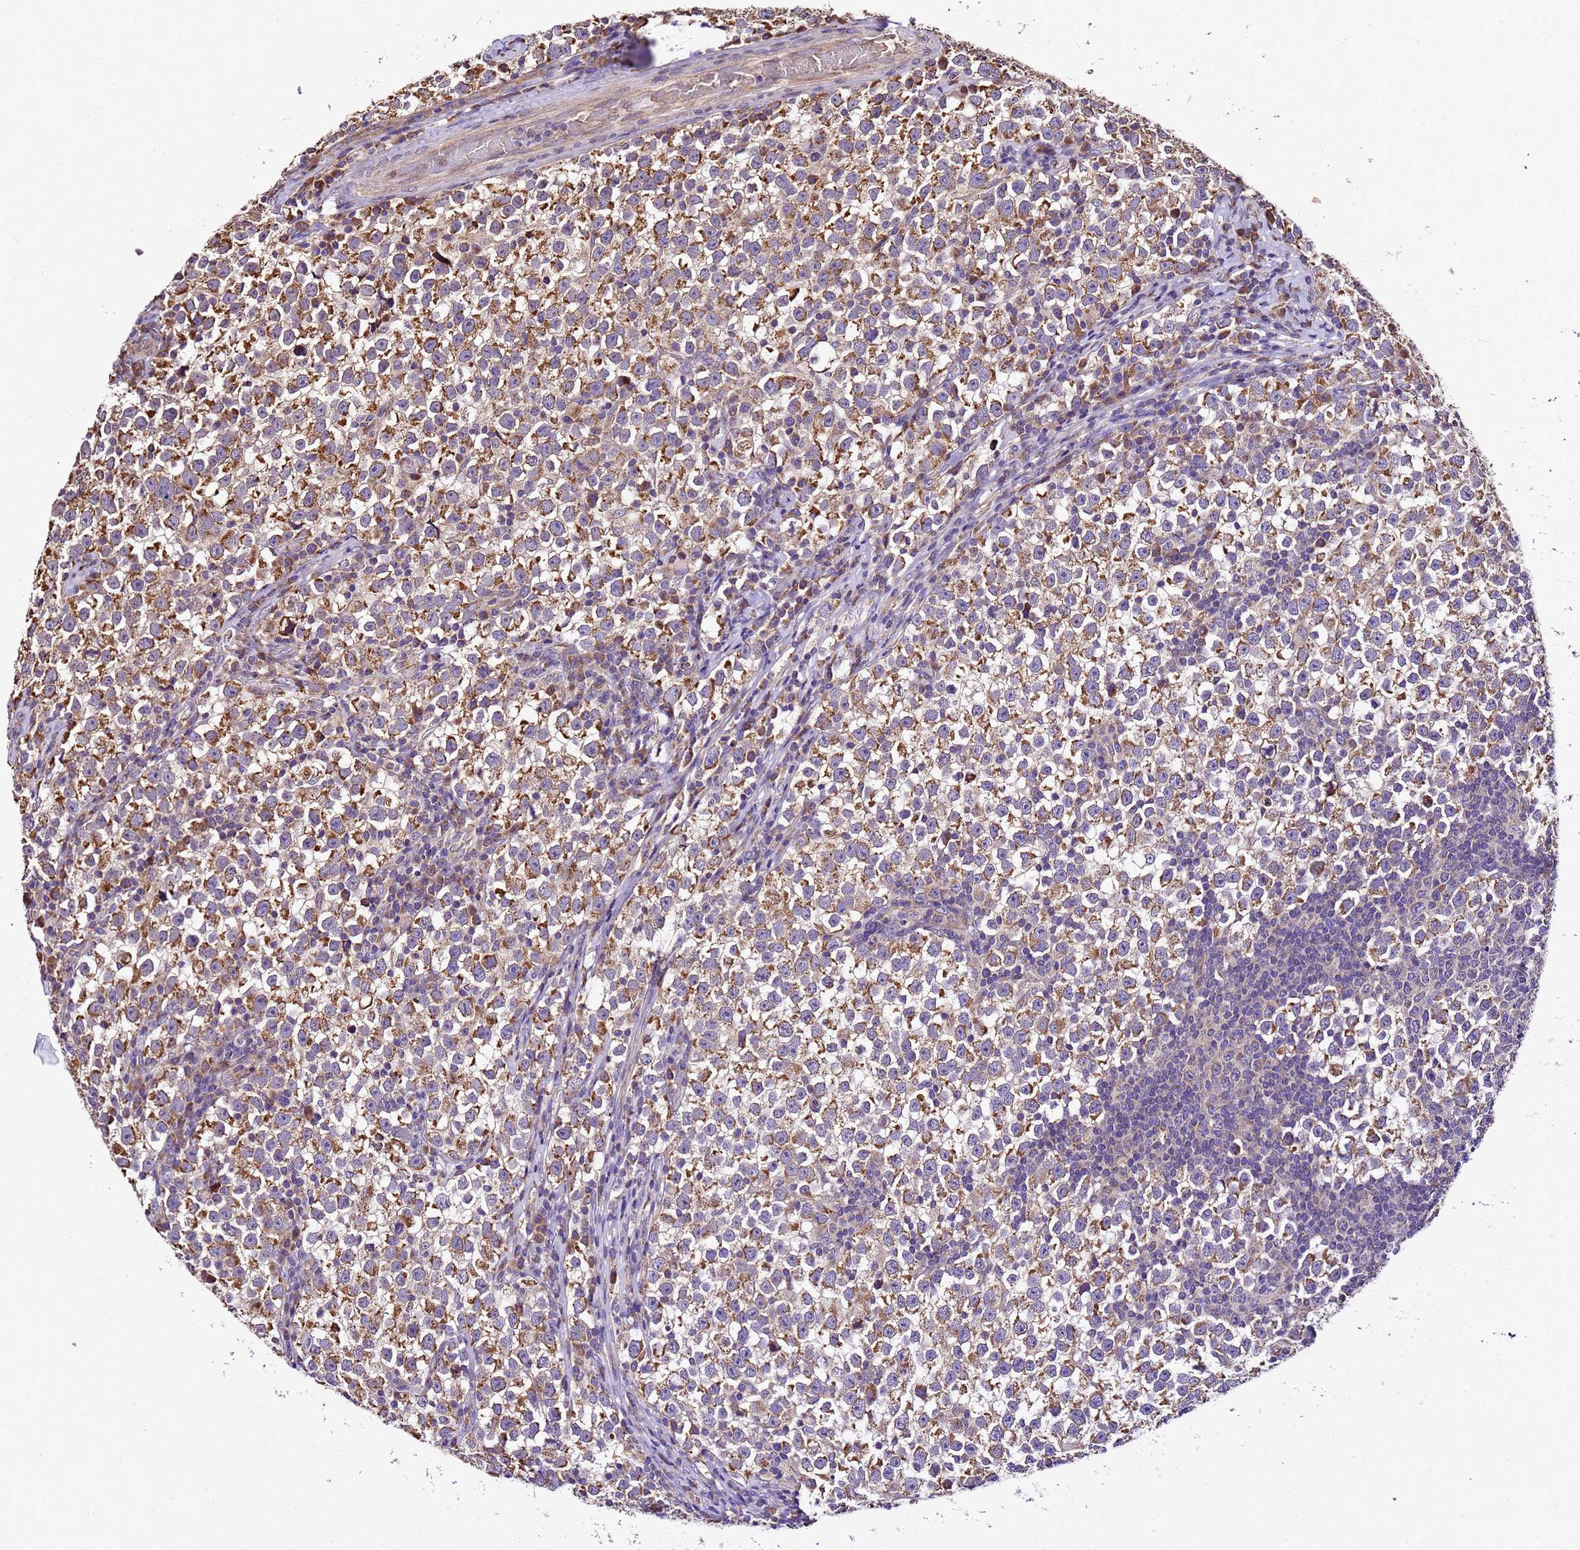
{"staining": {"intensity": "strong", "quantity": "25%-75%", "location": "cytoplasmic/membranous"}, "tissue": "testis cancer", "cell_type": "Tumor cells", "image_type": "cancer", "snomed": [{"axis": "morphology", "description": "Normal tissue, NOS"}, {"axis": "morphology", "description": "Seminoma, NOS"}, {"axis": "topography", "description": "Testis"}], "caption": "An immunohistochemistry image of tumor tissue is shown. Protein staining in brown shows strong cytoplasmic/membranous positivity in testis cancer (seminoma) within tumor cells. The staining was performed using DAB (3,3'-diaminobenzidine) to visualize the protein expression in brown, while the nuclei were stained in blue with hematoxylin (Magnification: 20x).", "gene": "LRRIQ1", "patient": {"sex": "male", "age": 43}}